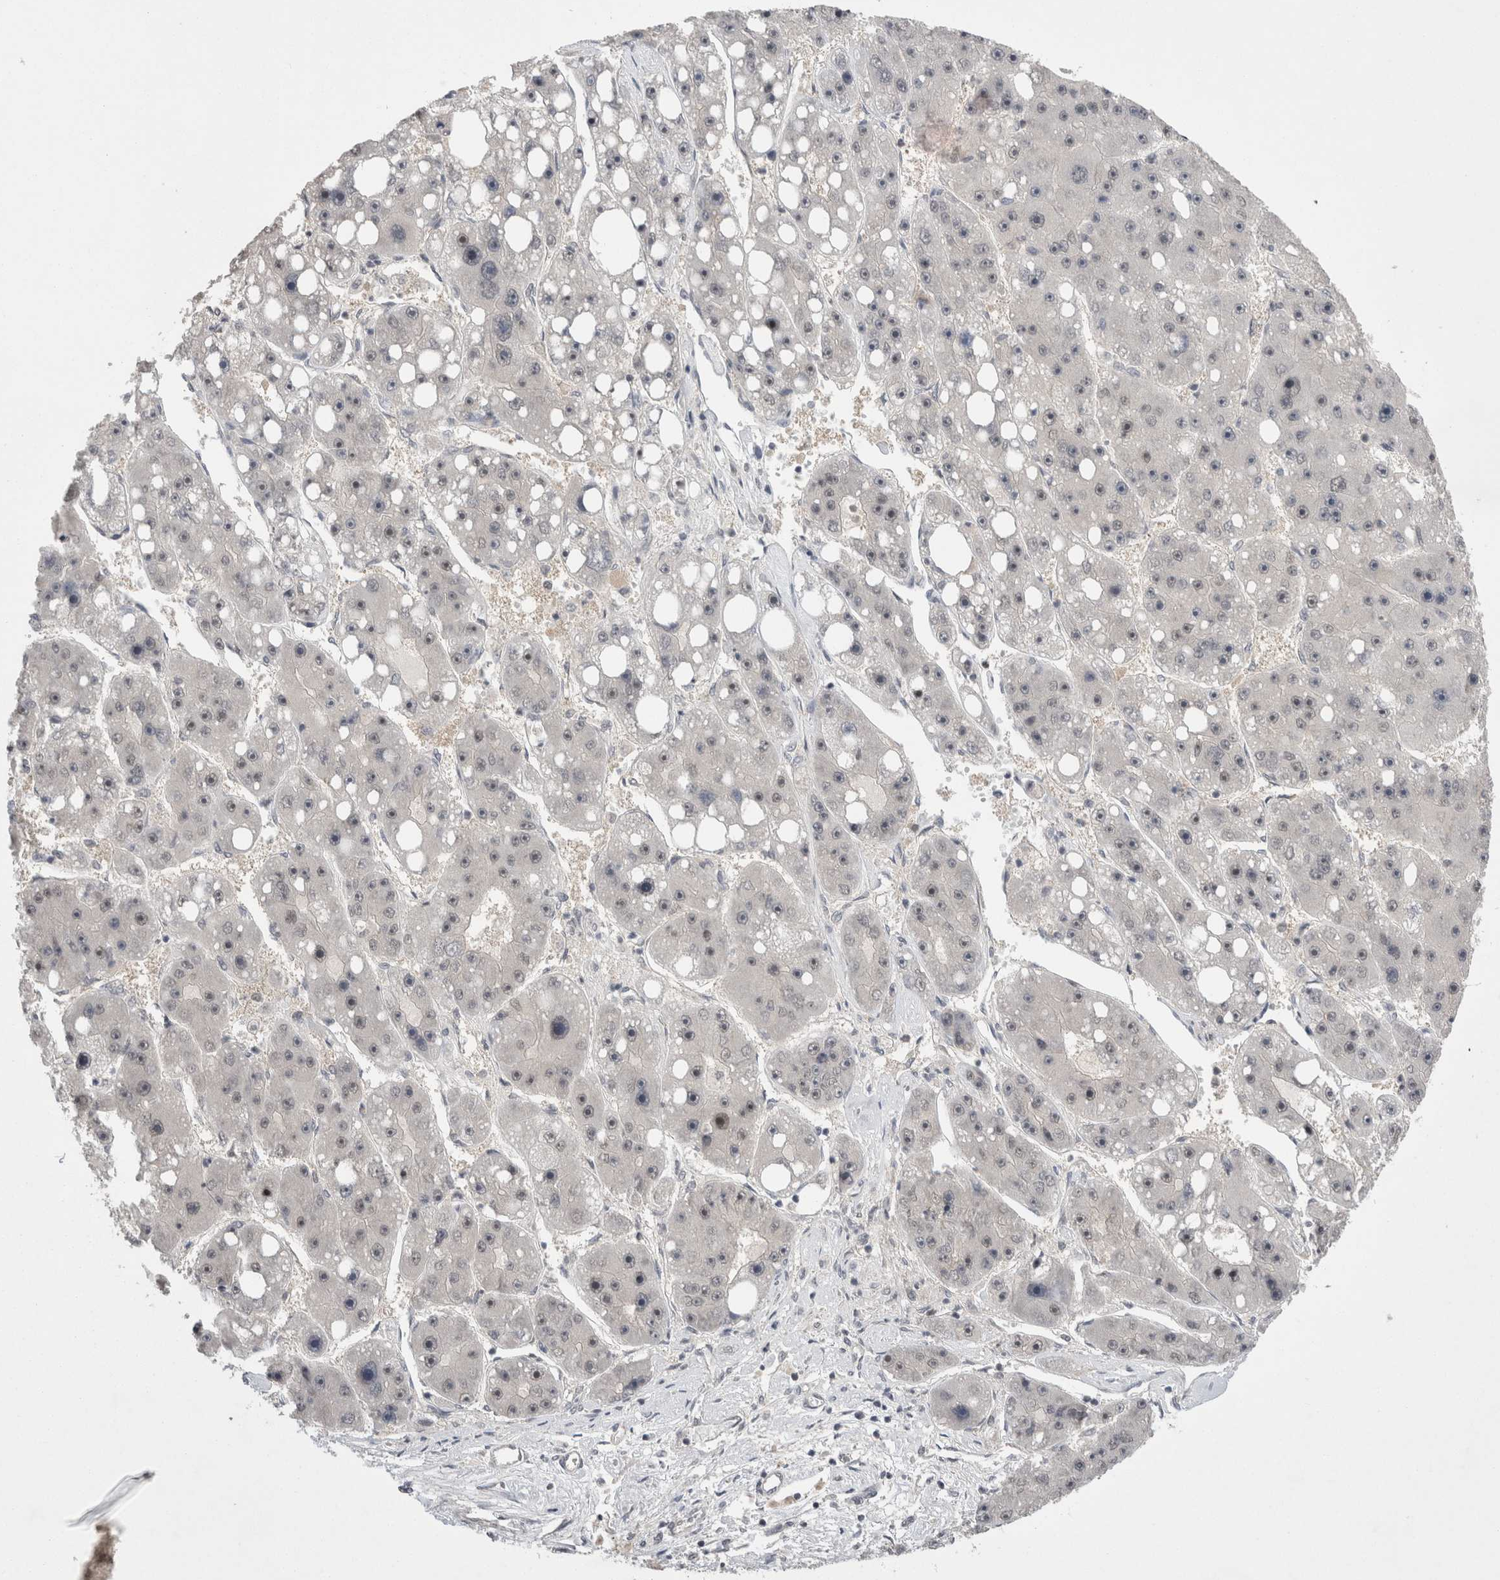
{"staining": {"intensity": "negative", "quantity": "none", "location": "none"}, "tissue": "liver cancer", "cell_type": "Tumor cells", "image_type": "cancer", "snomed": [{"axis": "morphology", "description": "Carcinoma, Hepatocellular, NOS"}, {"axis": "topography", "description": "Liver"}], "caption": "High power microscopy micrograph of an immunohistochemistry micrograph of liver cancer, revealing no significant positivity in tumor cells. Brightfield microscopy of immunohistochemistry stained with DAB (3,3'-diaminobenzidine) (brown) and hematoxylin (blue), captured at high magnification.", "gene": "ZNF341", "patient": {"sex": "female", "age": 61}}